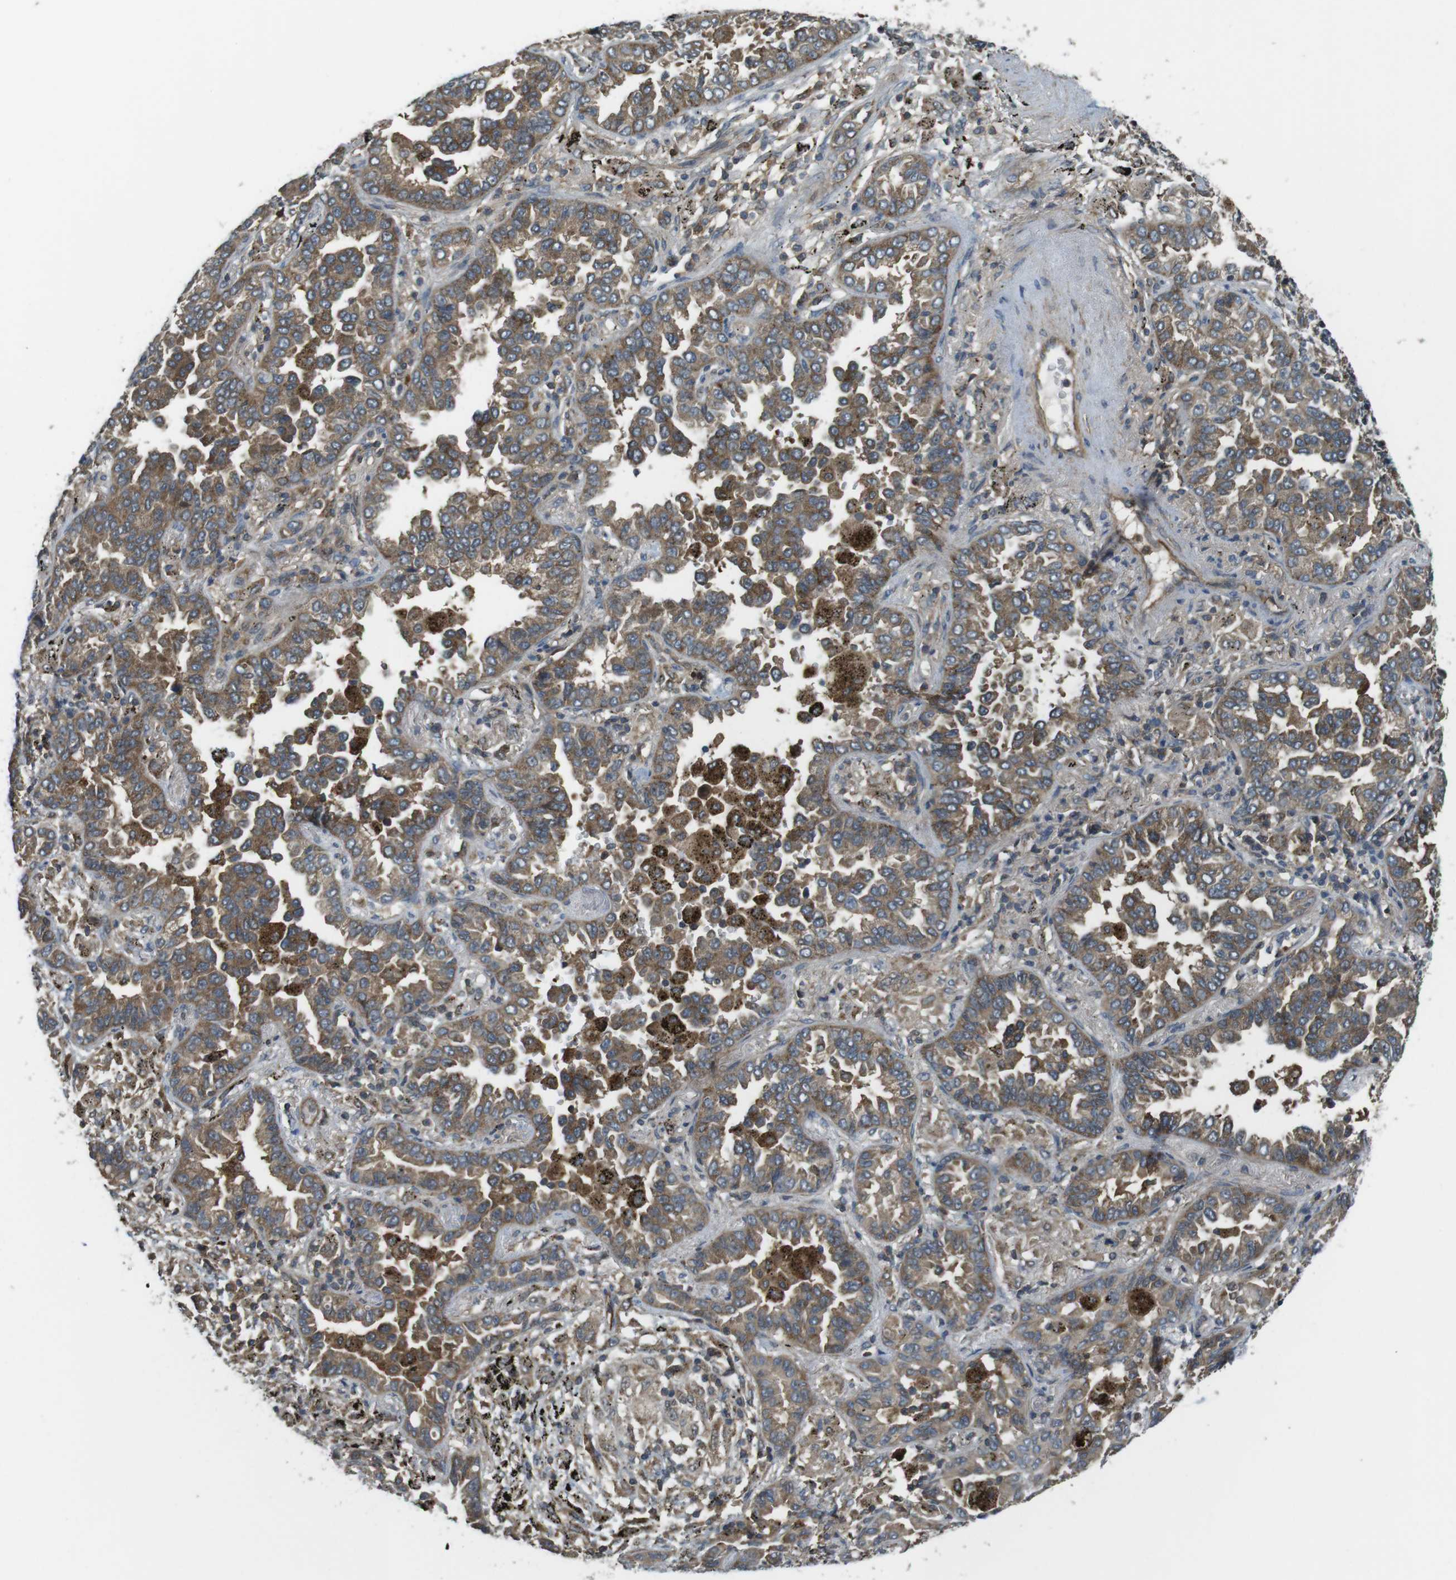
{"staining": {"intensity": "moderate", "quantity": ">75%", "location": "cytoplasmic/membranous"}, "tissue": "lung cancer", "cell_type": "Tumor cells", "image_type": "cancer", "snomed": [{"axis": "morphology", "description": "Normal tissue, NOS"}, {"axis": "morphology", "description": "Adenocarcinoma, NOS"}, {"axis": "topography", "description": "Lung"}], "caption": "Lung adenocarcinoma stained with a protein marker demonstrates moderate staining in tumor cells.", "gene": "LRRC3B", "patient": {"sex": "male", "age": 59}}